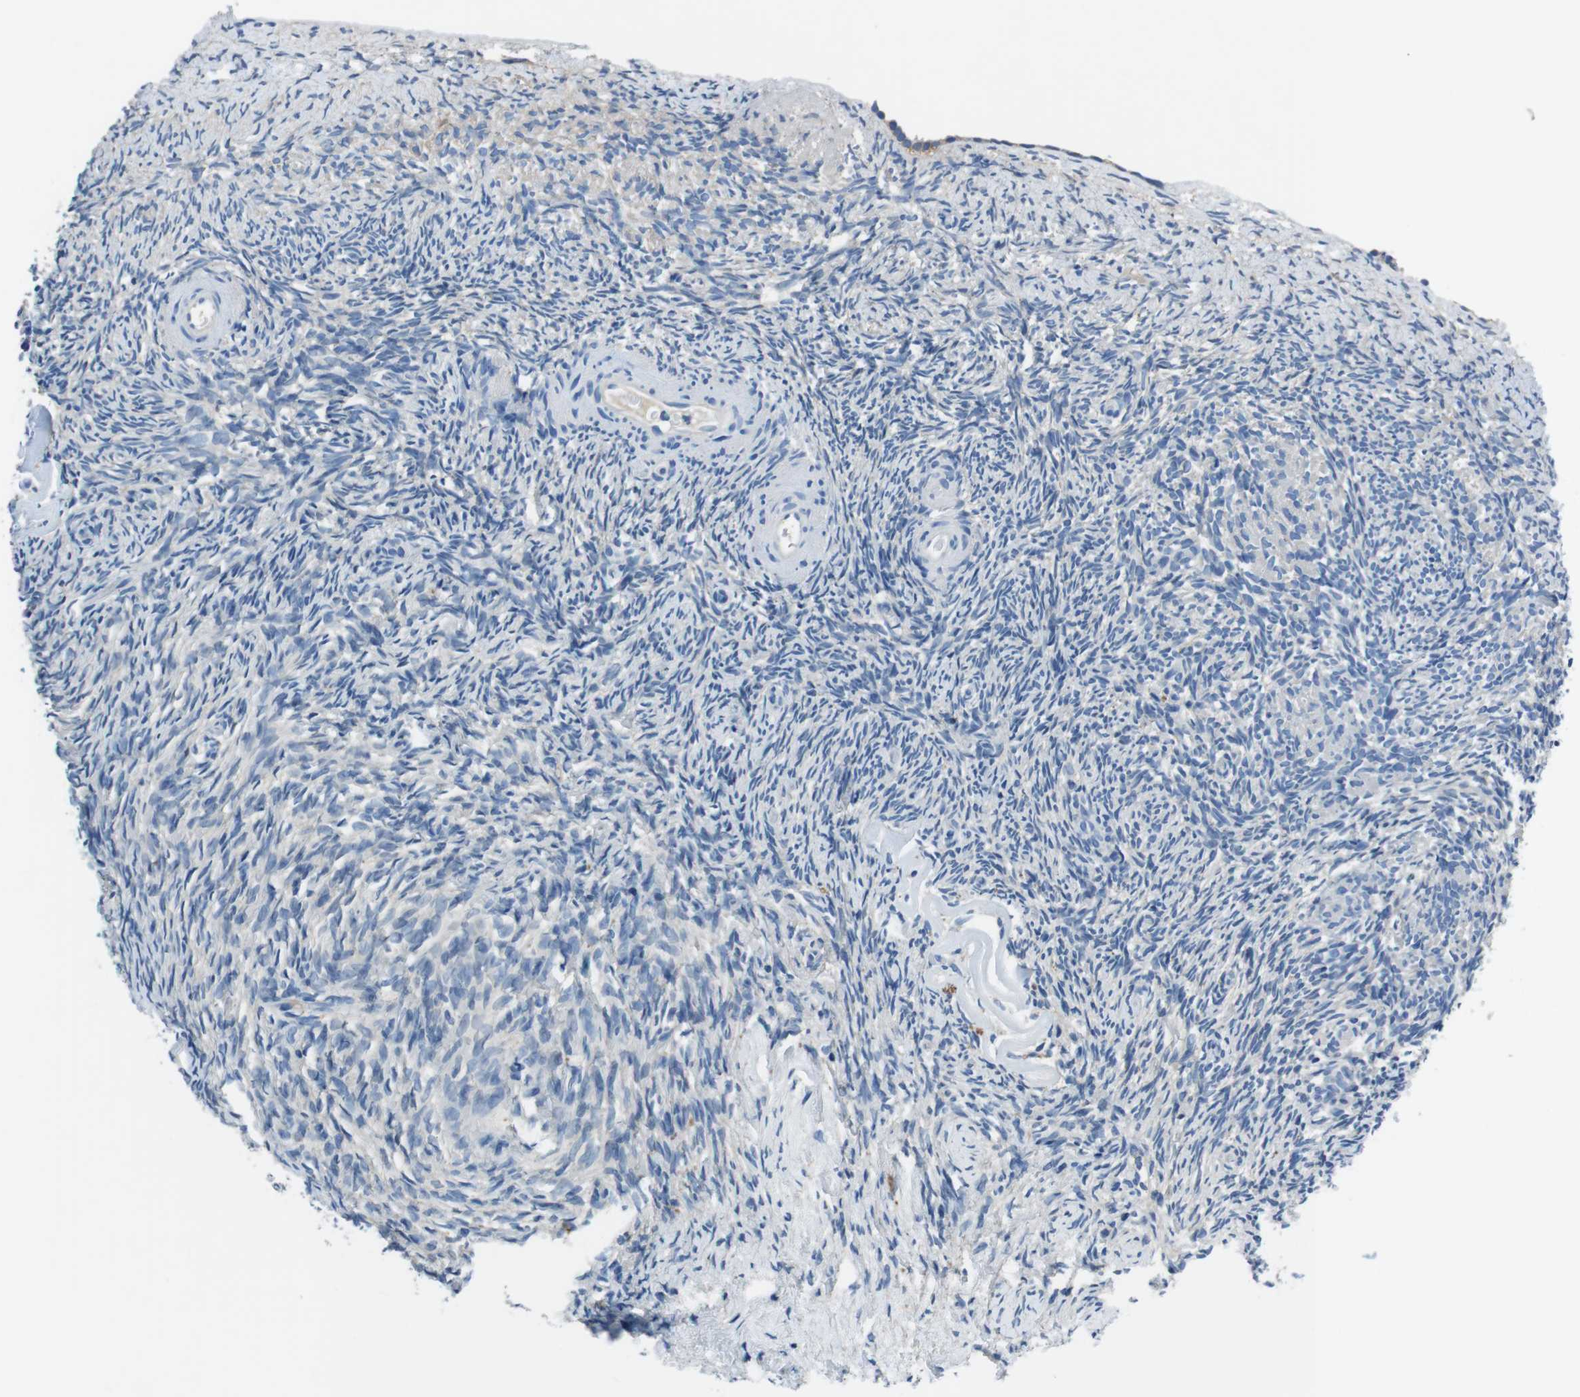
{"staining": {"intensity": "negative", "quantity": "none", "location": "none"}, "tissue": "ovary", "cell_type": "Follicle cells", "image_type": "normal", "snomed": [{"axis": "morphology", "description": "Normal tissue, NOS"}, {"axis": "topography", "description": "Ovary"}], "caption": "IHC photomicrograph of unremarkable ovary: ovary stained with DAB displays no significant protein expression in follicle cells. Nuclei are stained in blue.", "gene": "TULP3", "patient": {"sex": "female", "age": 60}}